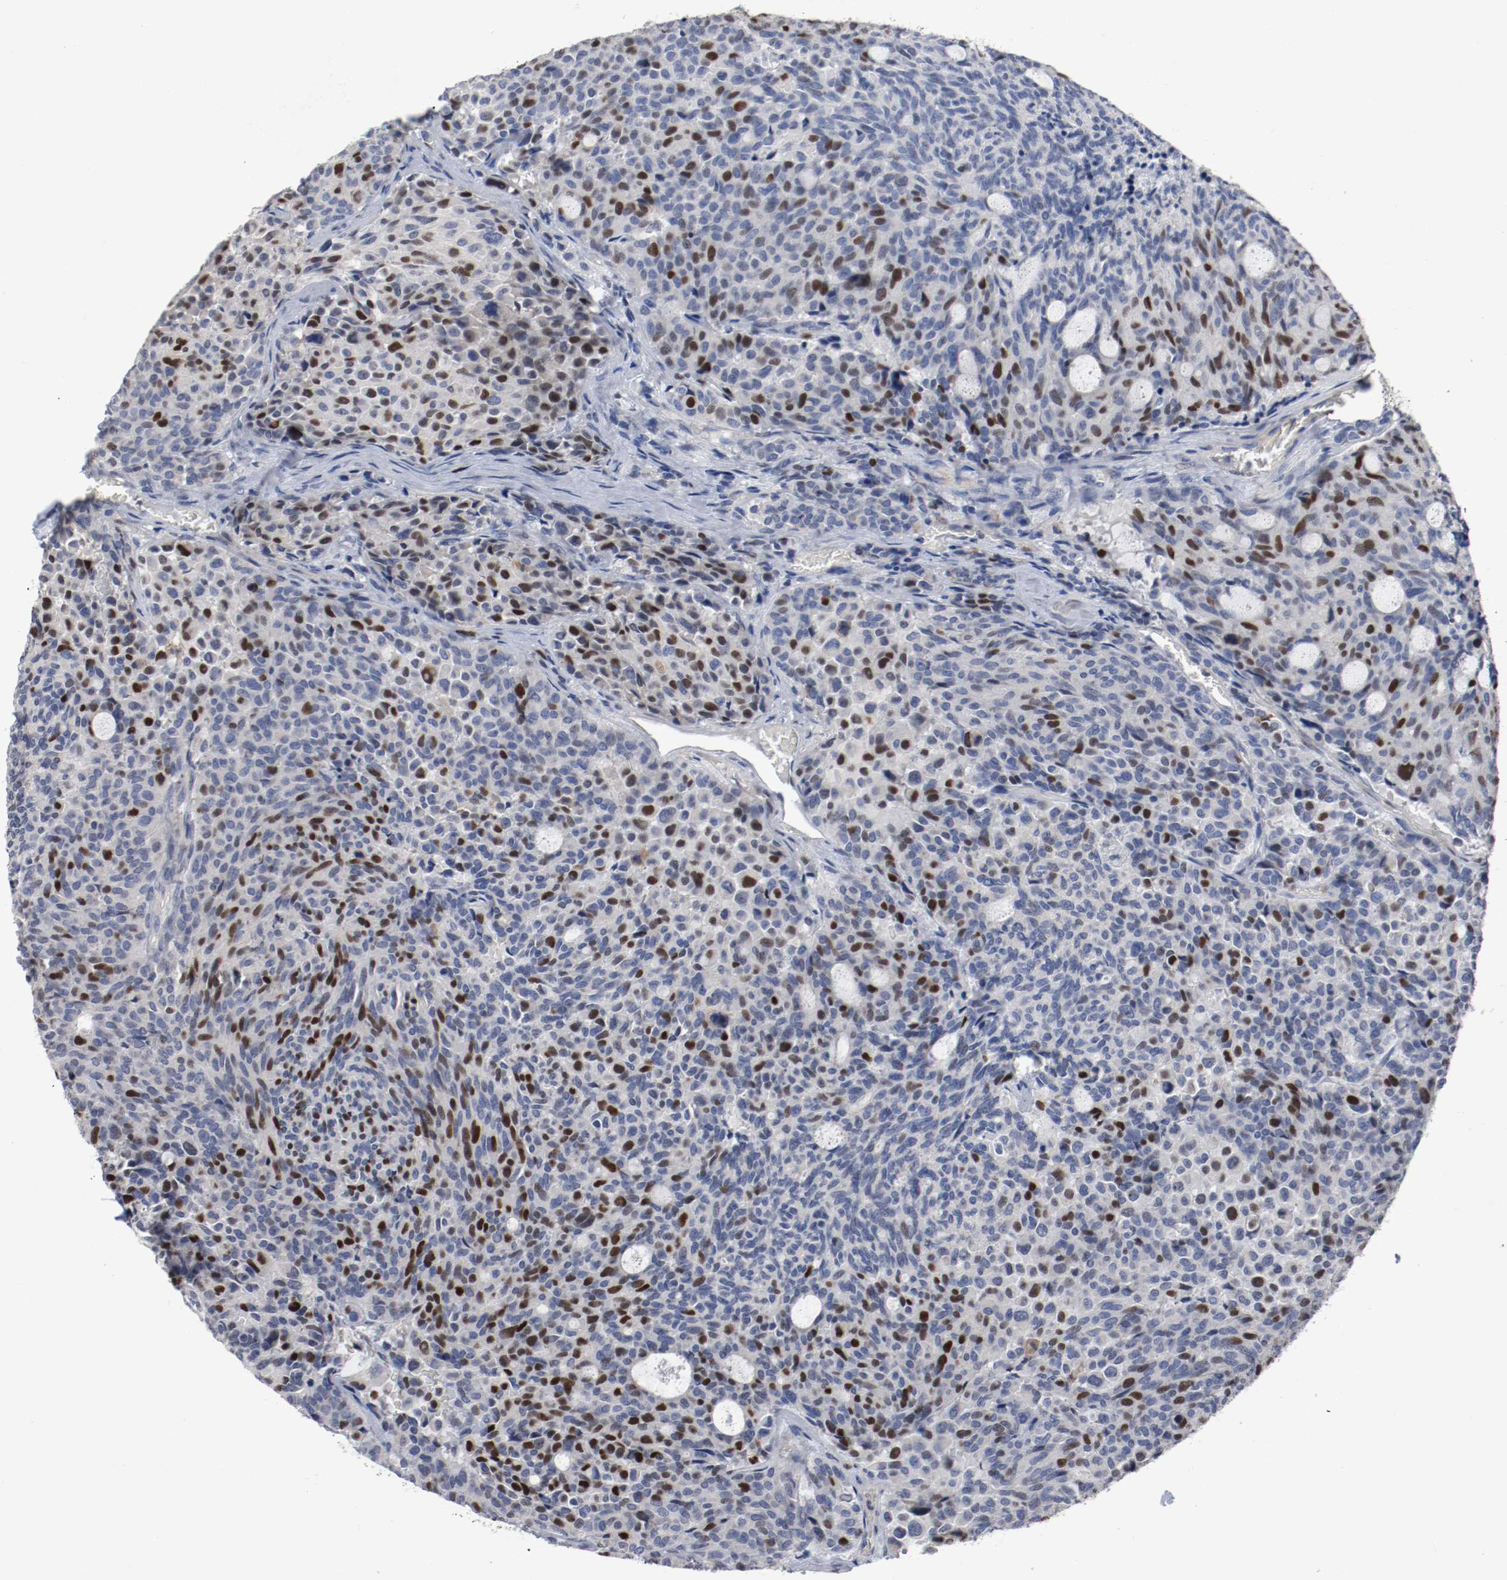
{"staining": {"intensity": "moderate", "quantity": "25%-75%", "location": "nuclear"}, "tissue": "carcinoid", "cell_type": "Tumor cells", "image_type": "cancer", "snomed": [{"axis": "morphology", "description": "Carcinoid, malignant, NOS"}, {"axis": "topography", "description": "Pancreas"}], "caption": "Immunohistochemistry photomicrograph of human carcinoid stained for a protein (brown), which displays medium levels of moderate nuclear expression in about 25%-75% of tumor cells.", "gene": "MCM6", "patient": {"sex": "female", "age": 54}}